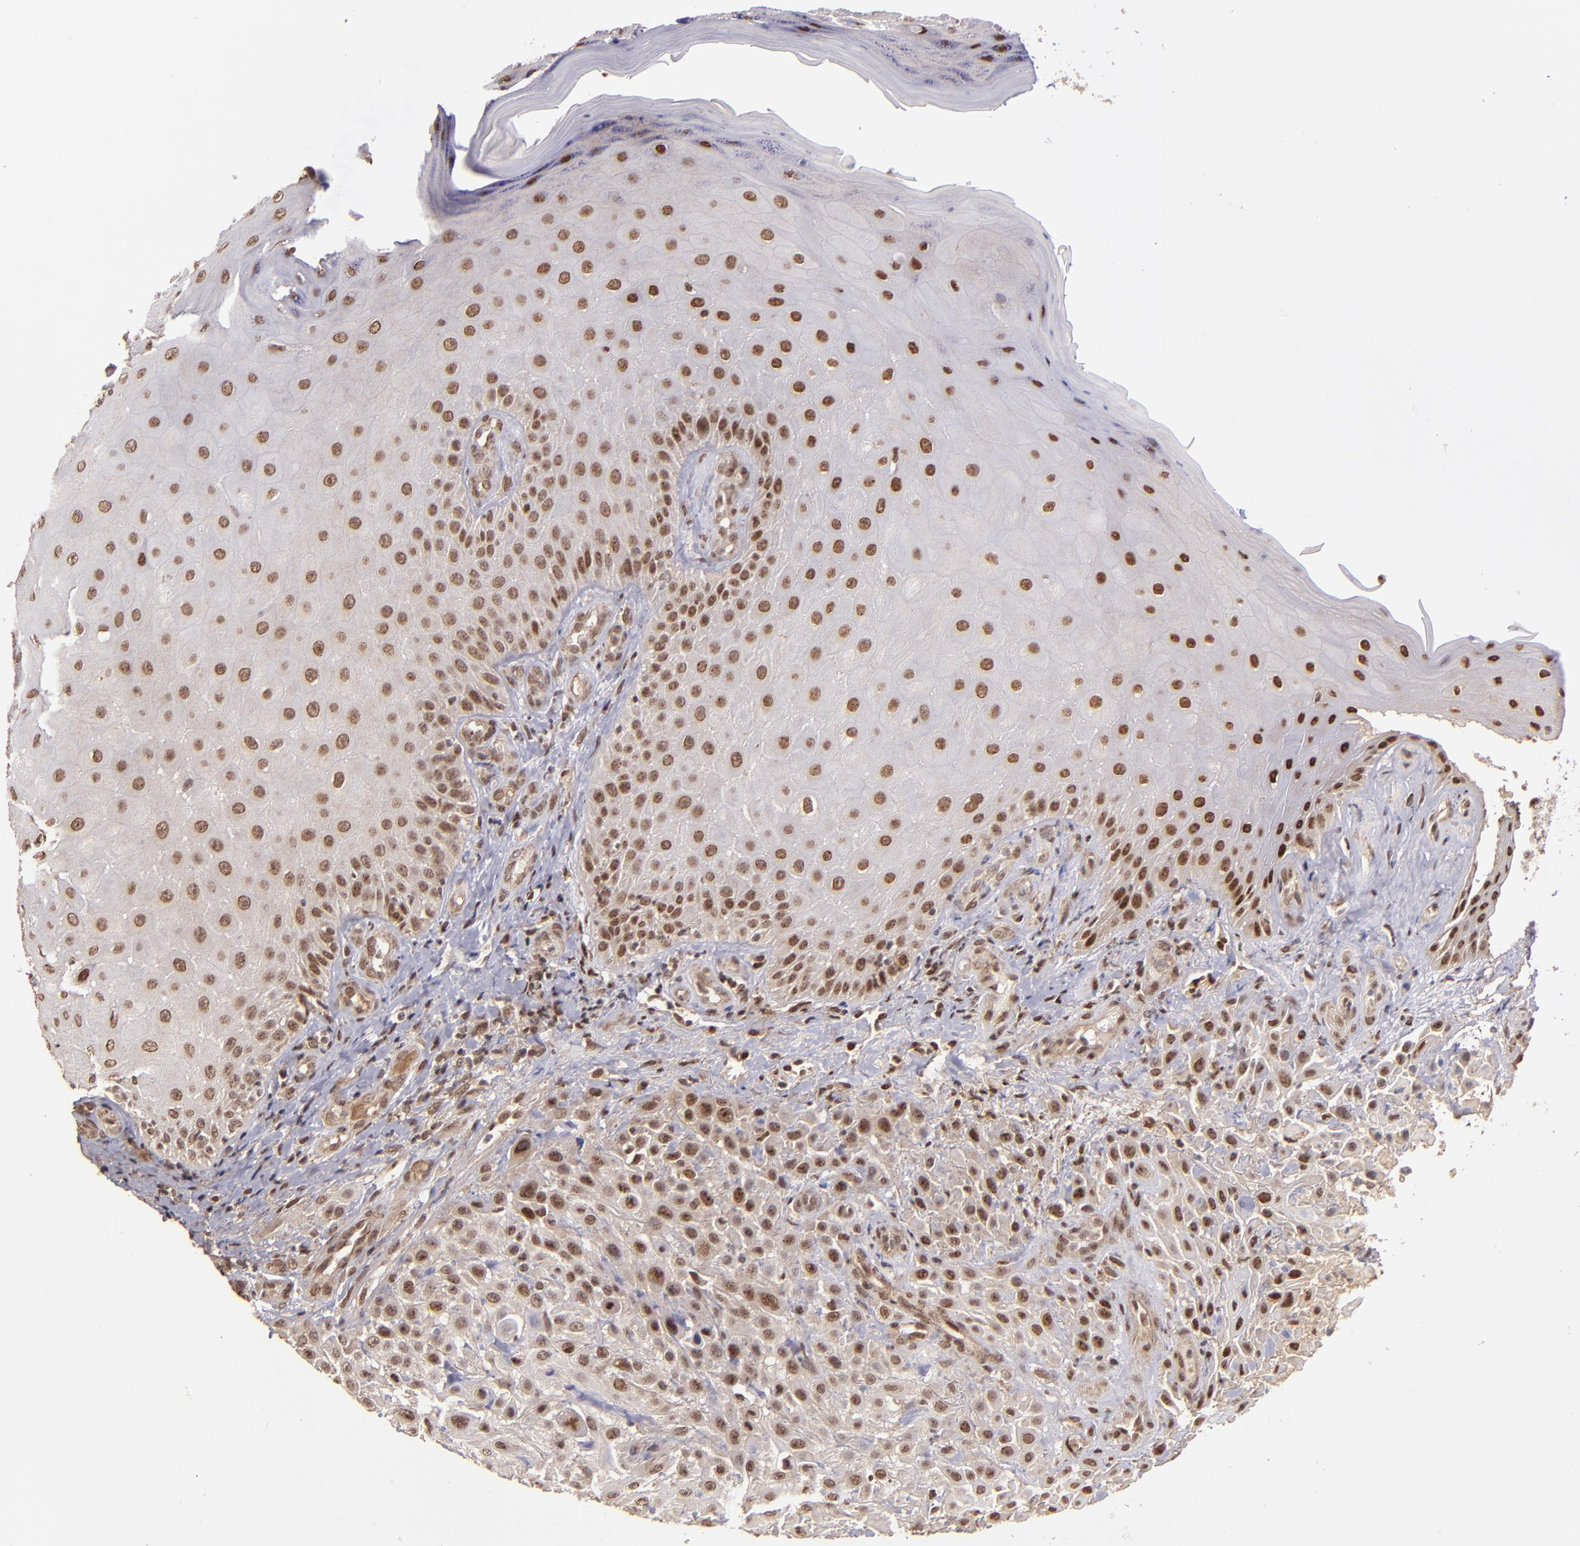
{"staining": {"intensity": "moderate", "quantity": ">75%", "location": "nuclear"}, "tissue": "skin cancer", "cell_type": "Tumor cells", "image_type": "cancer", "snomed": [{"axis": "morphology", "description": "Squamous cell carcinoma, NOS"}, {"axis": "topography", "description": "Skin"}], "caption": "Immunohistochemical staining of human skin cancer exhibits medium levels of moderate nuclear staining in approximately >75% of tumor cells.", "gene": "ABHD12B", "patient": {"sex": "female", "age": 42}}